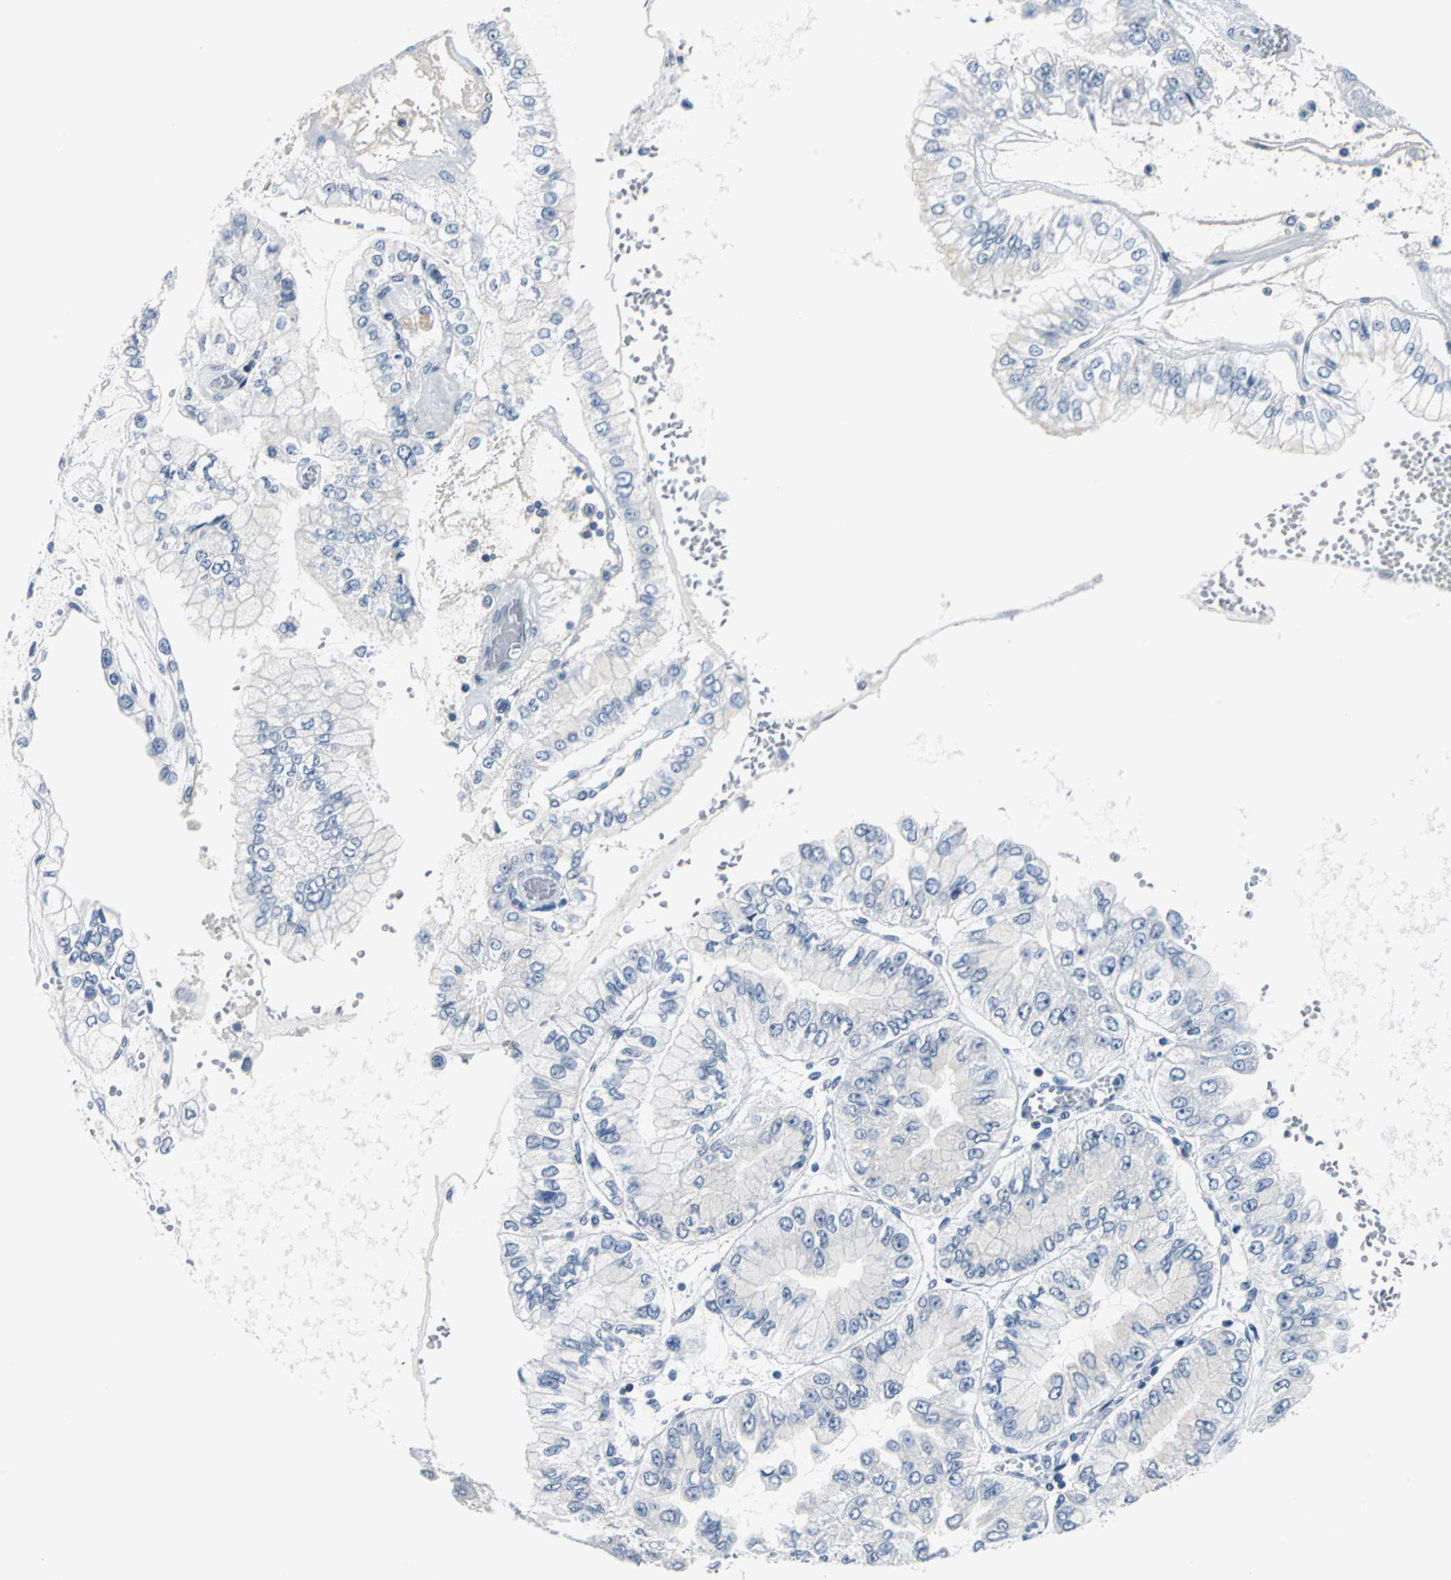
{"staining": {"intensity": "negative", "quantity": "none", "location": "none"}, "tissue": "liver cancer", "cell_type": "Tumor cells", "image_type": "cancer", "snomed": [{"axis": "morphology", "description": "Cholangiocarcinoma"}, {"axis": "topography", "description": "Liver"}], "caption": "Tumor cells are negative for protein expression in human liver cancer (cholangiocarcinoma).", "gene": "ZNF415", "patient": {"sex": "female", "age": 79}}